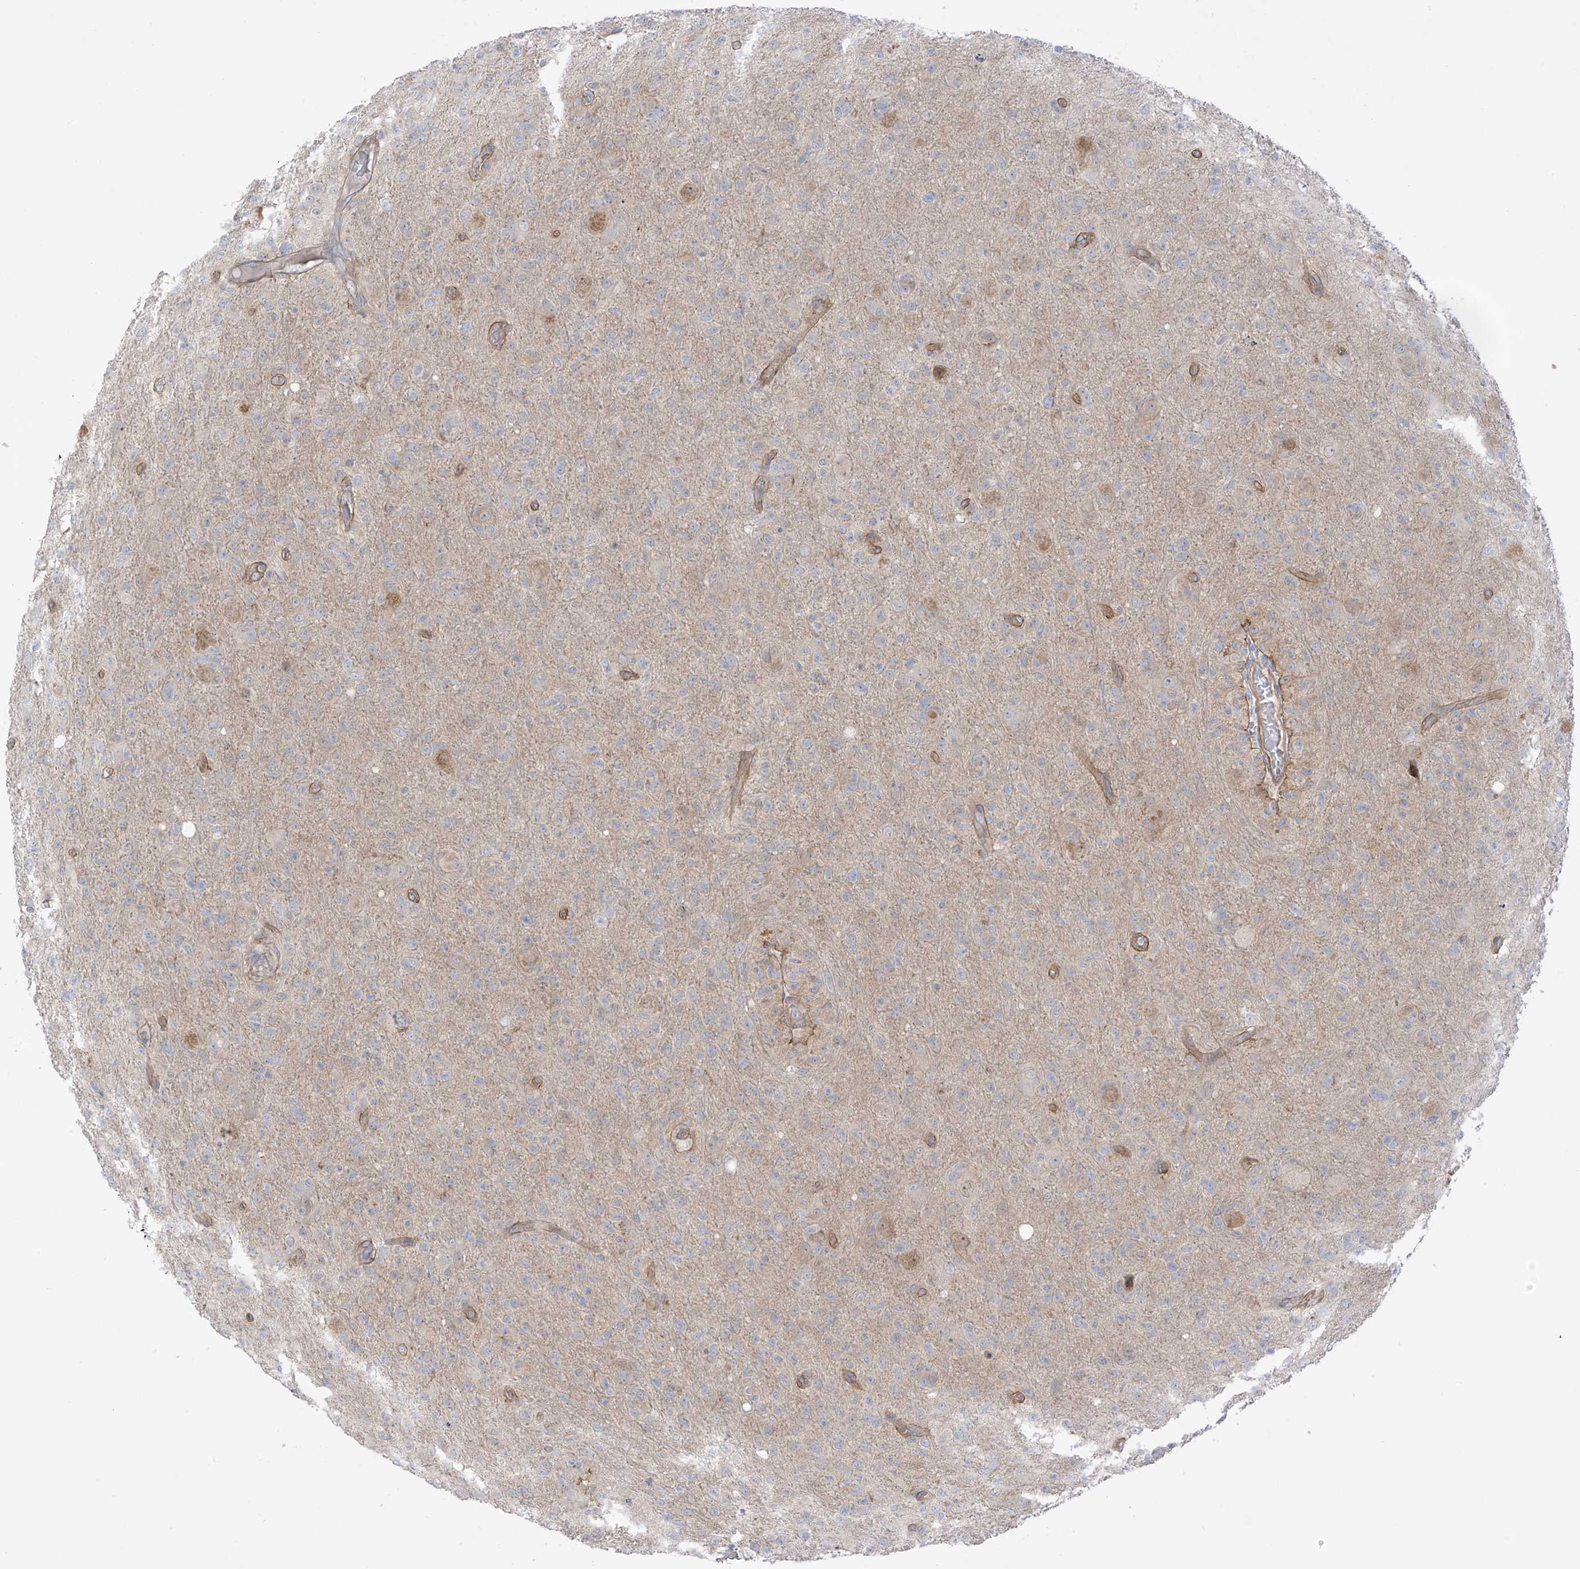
{"staining": {"intensity": "negative", "quantity": "none", "location": "none"}, "tissue": "glioma", "cell_type": "Tumor cells", "image_type": "cancer", "snomed": [{"axis": "morphology", "description": "Glioma, malignant, High grade"}, {"axis": "topography", "description": "Brain"}], "caption": "This image is of glioma stained with IHC to label a protein in brown with the nuclei are counter-stained blue. There is no expression in tumor cells.", "gene": "EIPR1", "patient": {"sex": "female", "age": 57}}